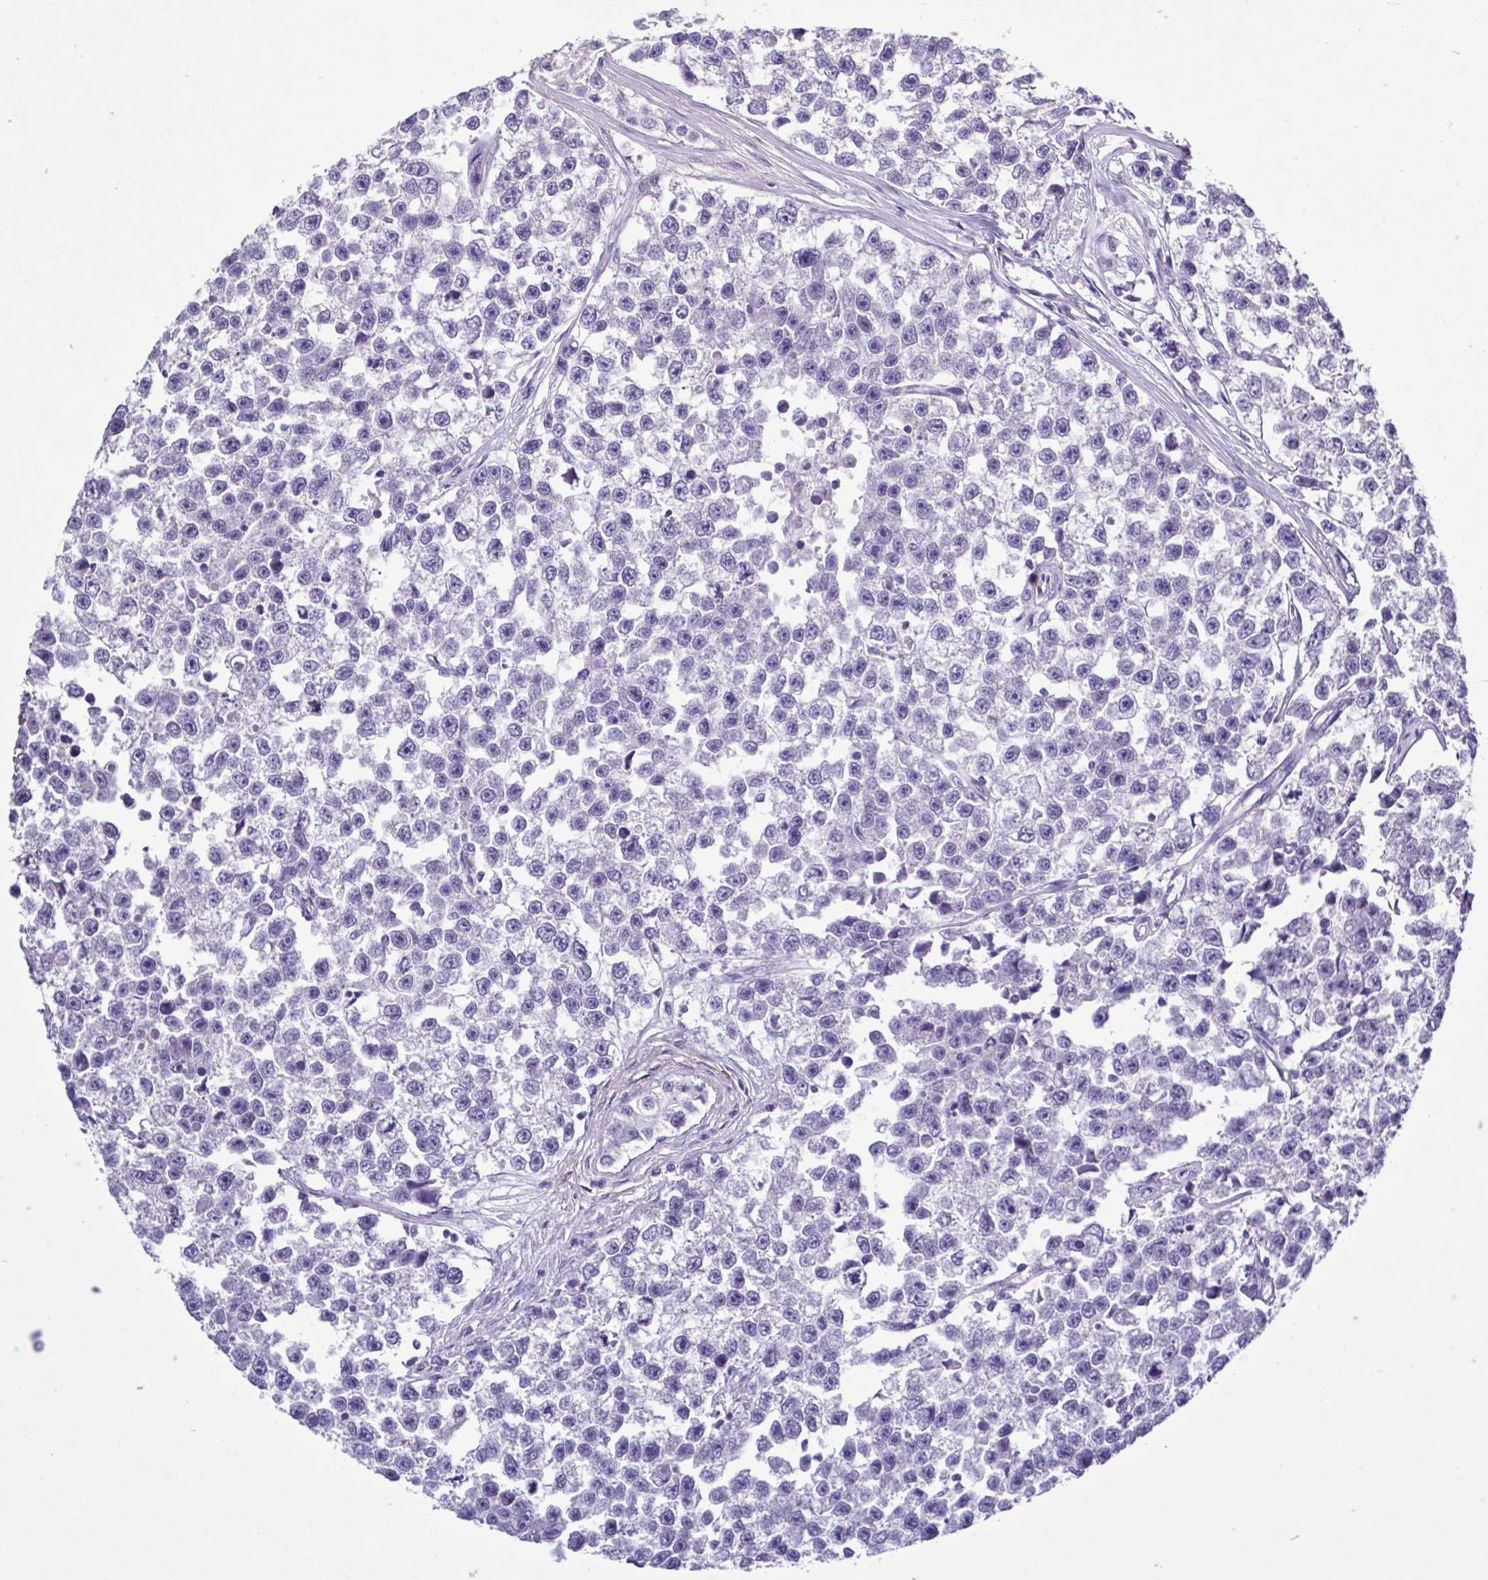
{"staining": {"intensity": "negative", "quantity": "none", "location": "none"}, "tissue": "testis cancer", "cell_type": "Tumor cells", "image_type": "cancer", "snomed": [{"axis": "morphology", "description": "Seminoma, NOS"}, {"axis": "topography", "description": "Testis"}], "caption": "Tumor cells show no significant staining in testis cancer (seminoma). The staining was performed using DAB (3,3'-diaminobenzidine) to visualize the protein expression in brown, while the nuclei were stained in blue with hematoxylin (Magnification: 20x).", "gene": "PLA2G4E", "patient": {"sex": "male", "age": 26}}